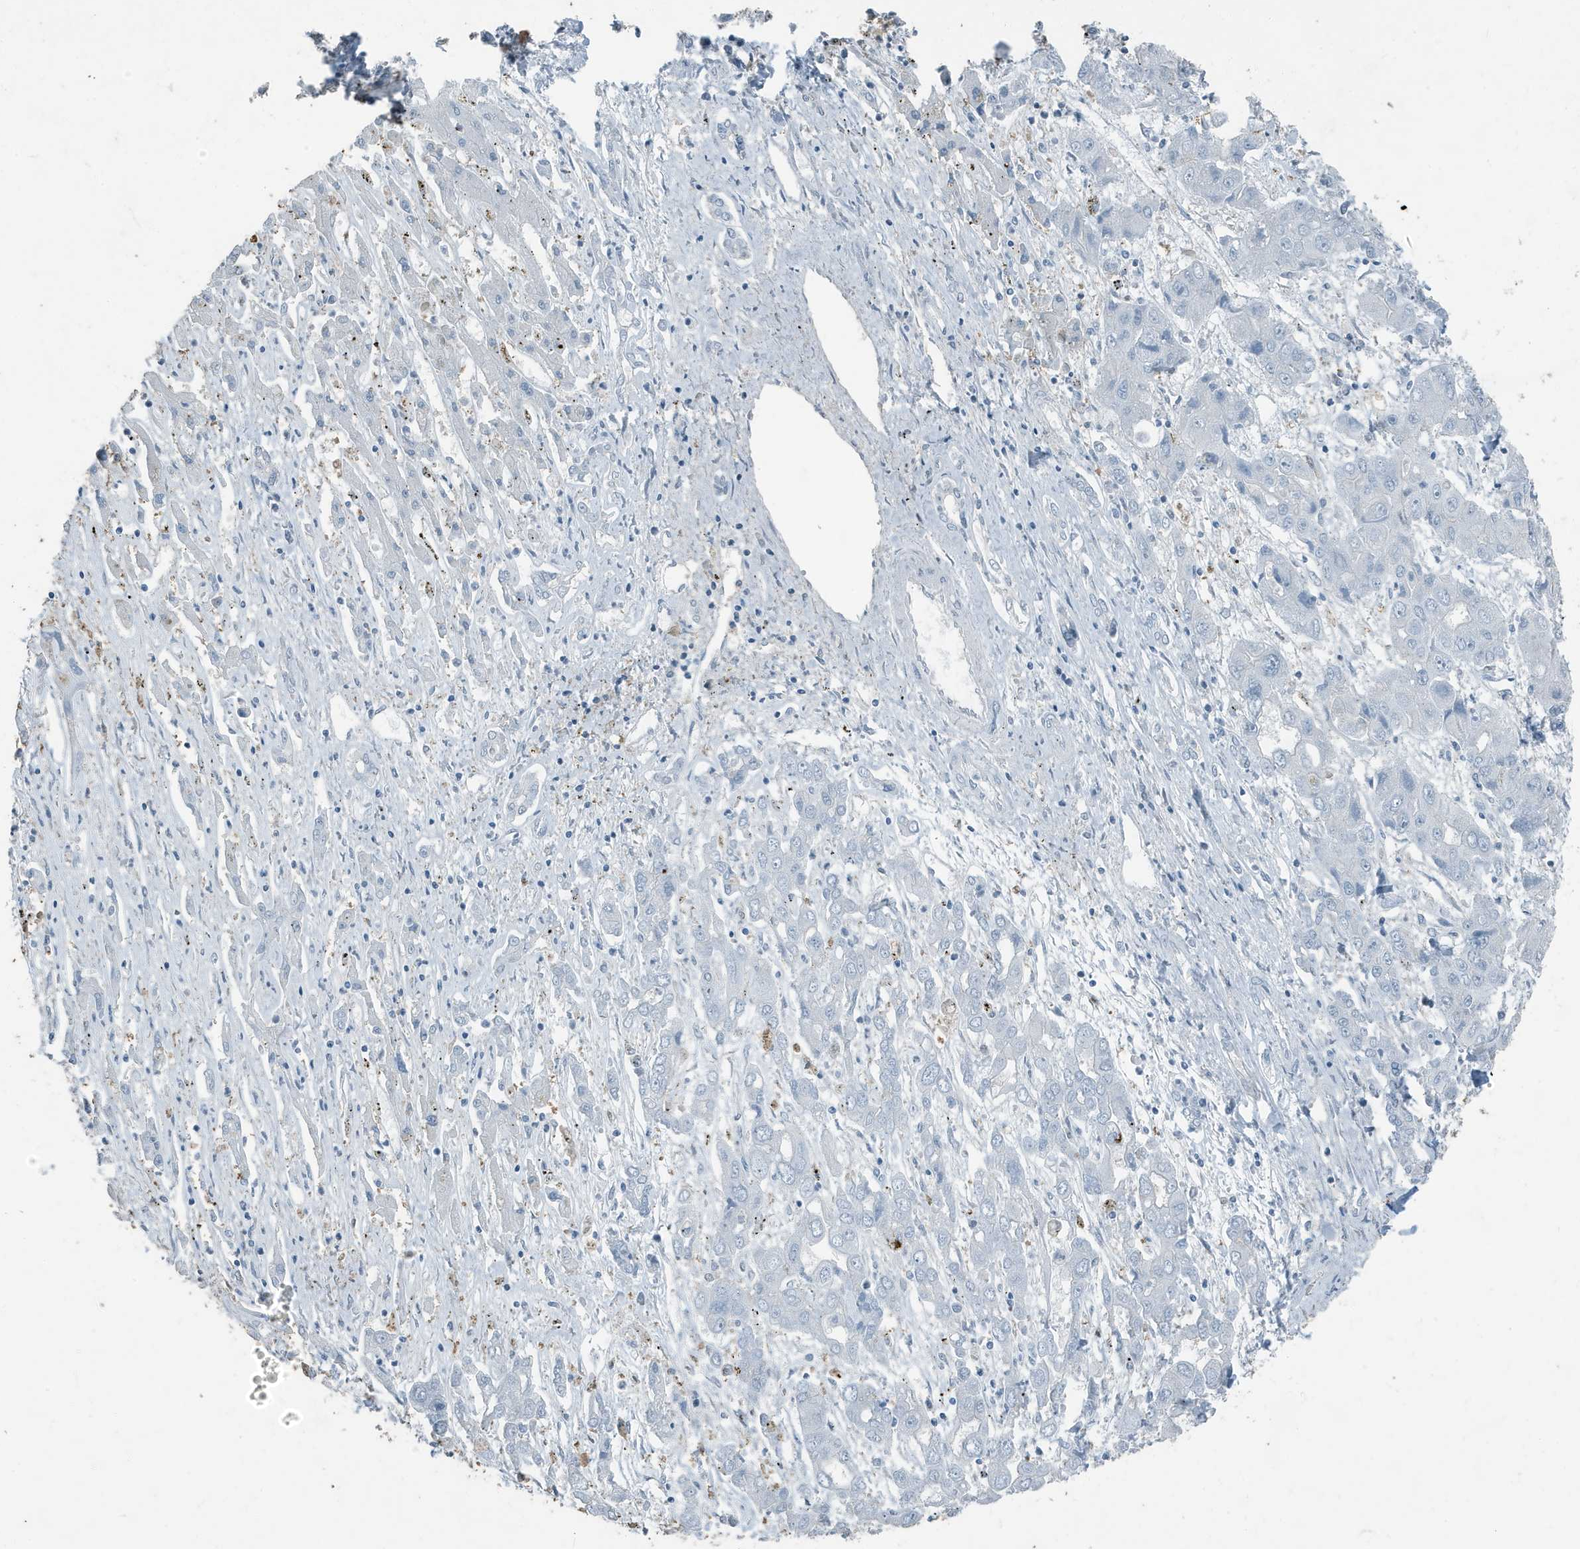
{"staining": {"intensity": "negative", "quantity": "none", "location": "none"}, "tissue": "liver cancer", "cell_type": "Tumor cells", "image_type": "cancer", "snomed": [{"axis": "morphology", "description": "Cholangiocarcinoma"}, {"axis": "topography", "description": "Liver"}], "caption": "This is an immunohistochemistry (IHC) micrograph of liver cancer. There is no positivity in tumor cells.", "gene": "FAM162A", "patient": {"sex": "male", "age": 67}}